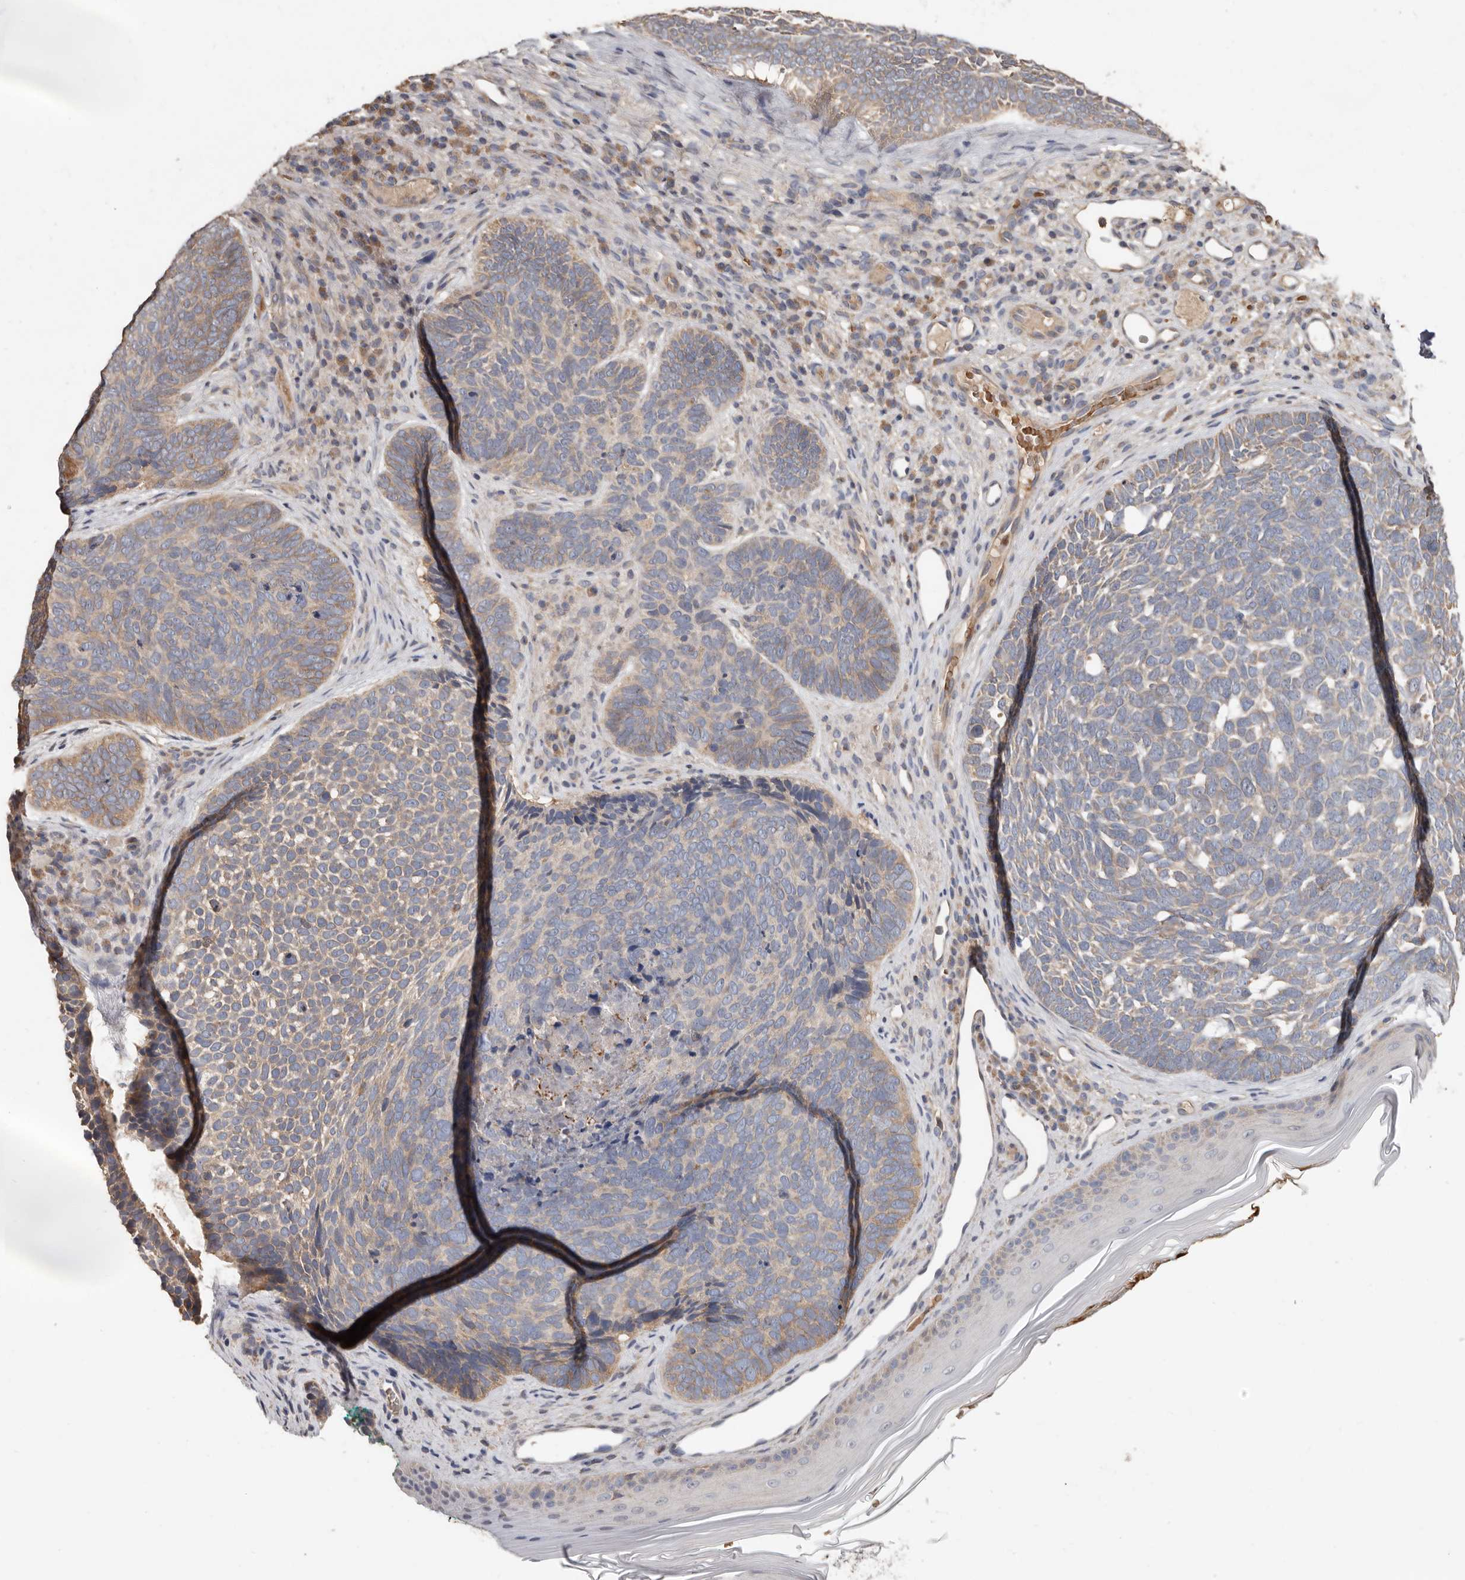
{"staining": {"intensity": "weak", "quantity": "25%-75%", "location": "cytoplasmic/membranous"}, "tissue": "skin cancer", "cell_type": "Tumor cells", "image_type": "cancer", "snomed": [{"axis": "morphology", "description": "Basal cell carcinoma"}, {"axis": "topography", "description": "Skin"}], "caption": "Immunohistochemical staining of skin basal cell carcinoma reveals weak cytoplasmic/membranous protein positivity in about 25%-75% of tumor cells.", "gene": "KIF26B", "patient": {"sex": "female", "age": 85}}